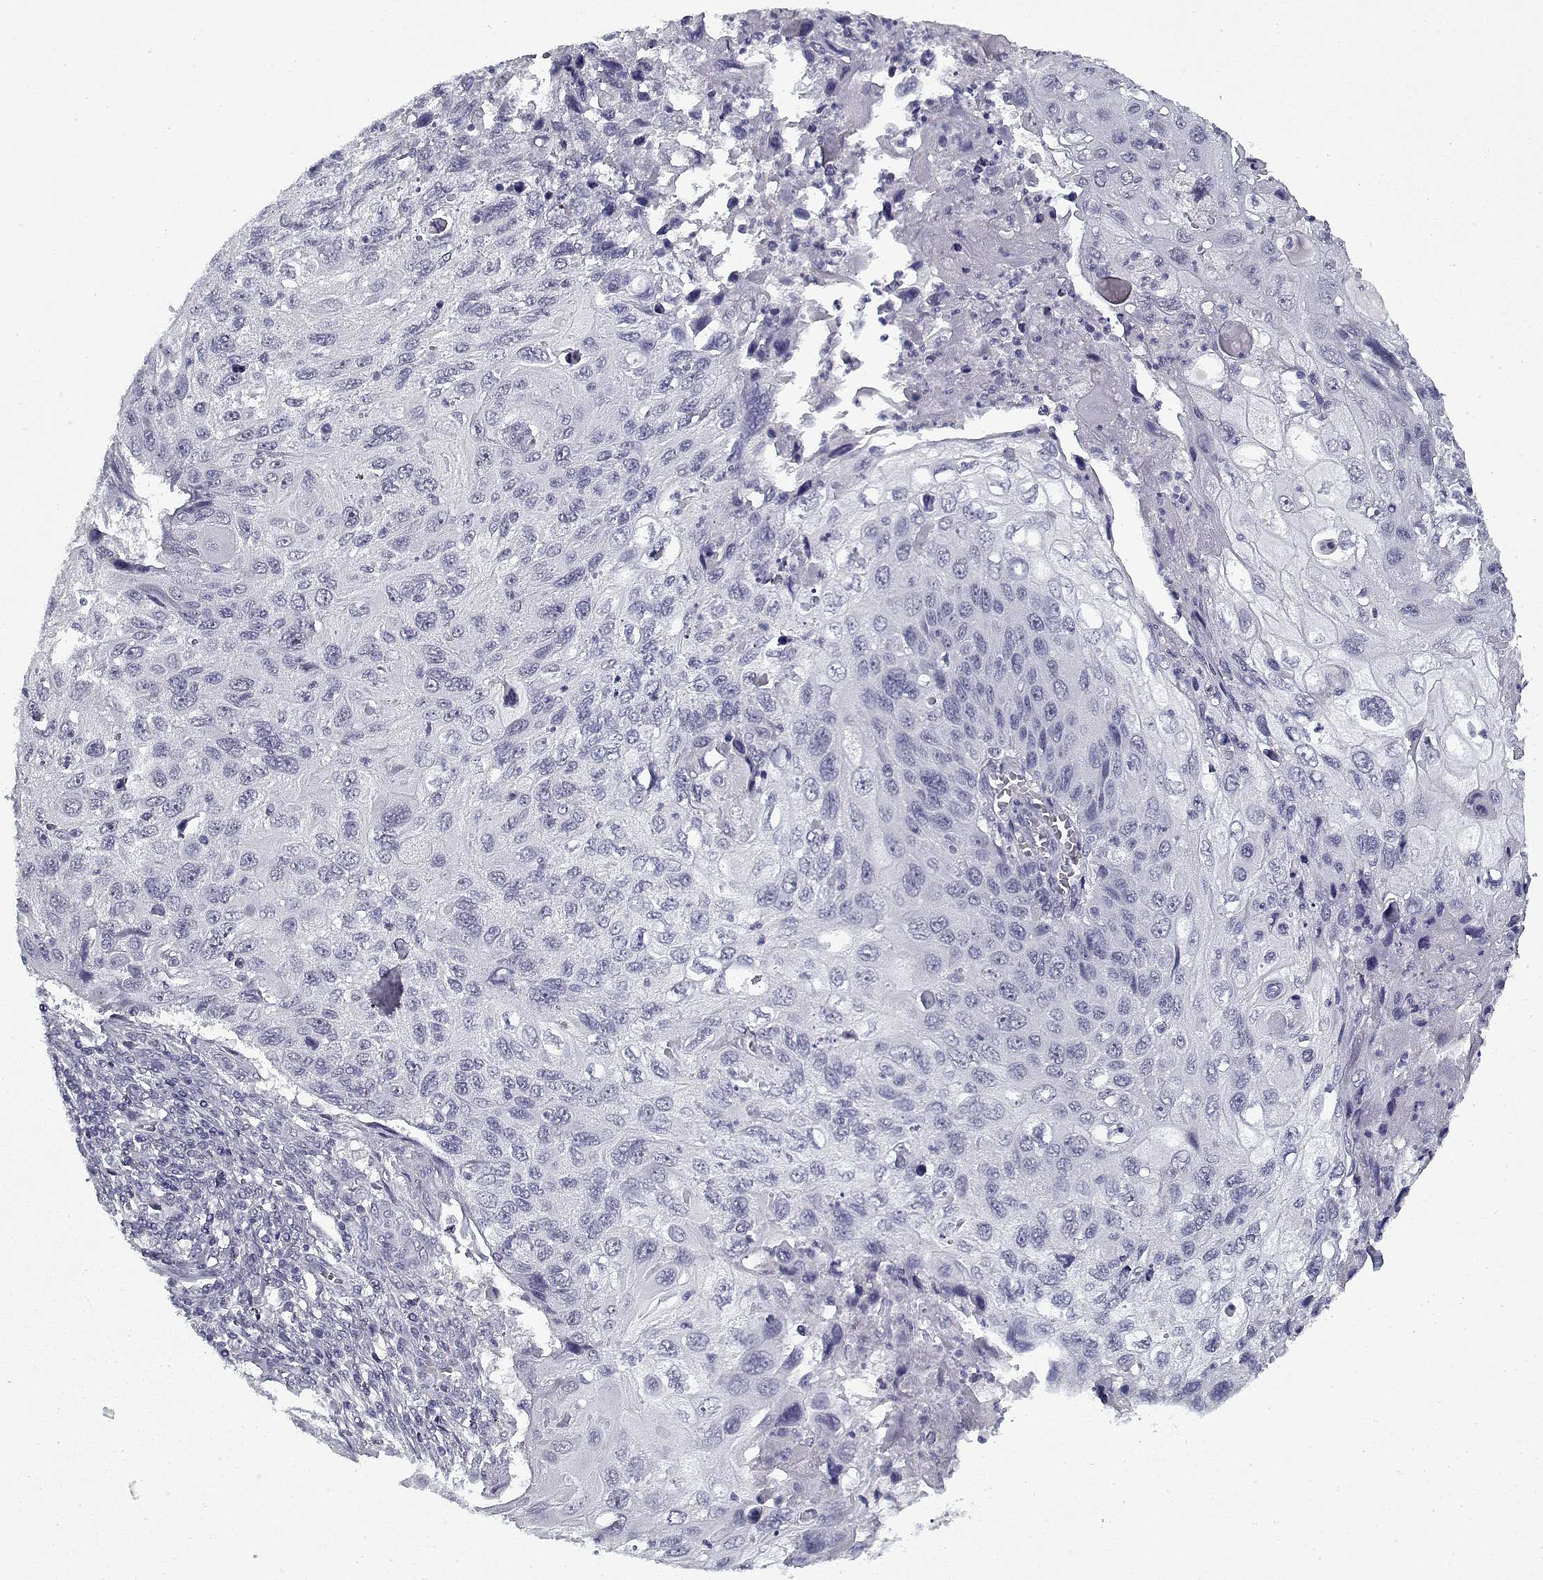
{"staining": {"intensity": "negative", "quantity": "none", "location": "none"}, "tissue": "cervical cancer", "cell_type": "Tumor cells", "image_type": "cancer", "snomed": [{"axis": "morphology", "description": "Squamous cell carcinoma, NOS"}, {"axis": "topography", "description": "Cervix"}], "caption": "This is a photomicrograph of IHC staining of squamous cell carcinoma (cervical), which shows no staining in tumor cells.", "gene": "RNF32", "patient": {"sex": "female", "age": 70}}